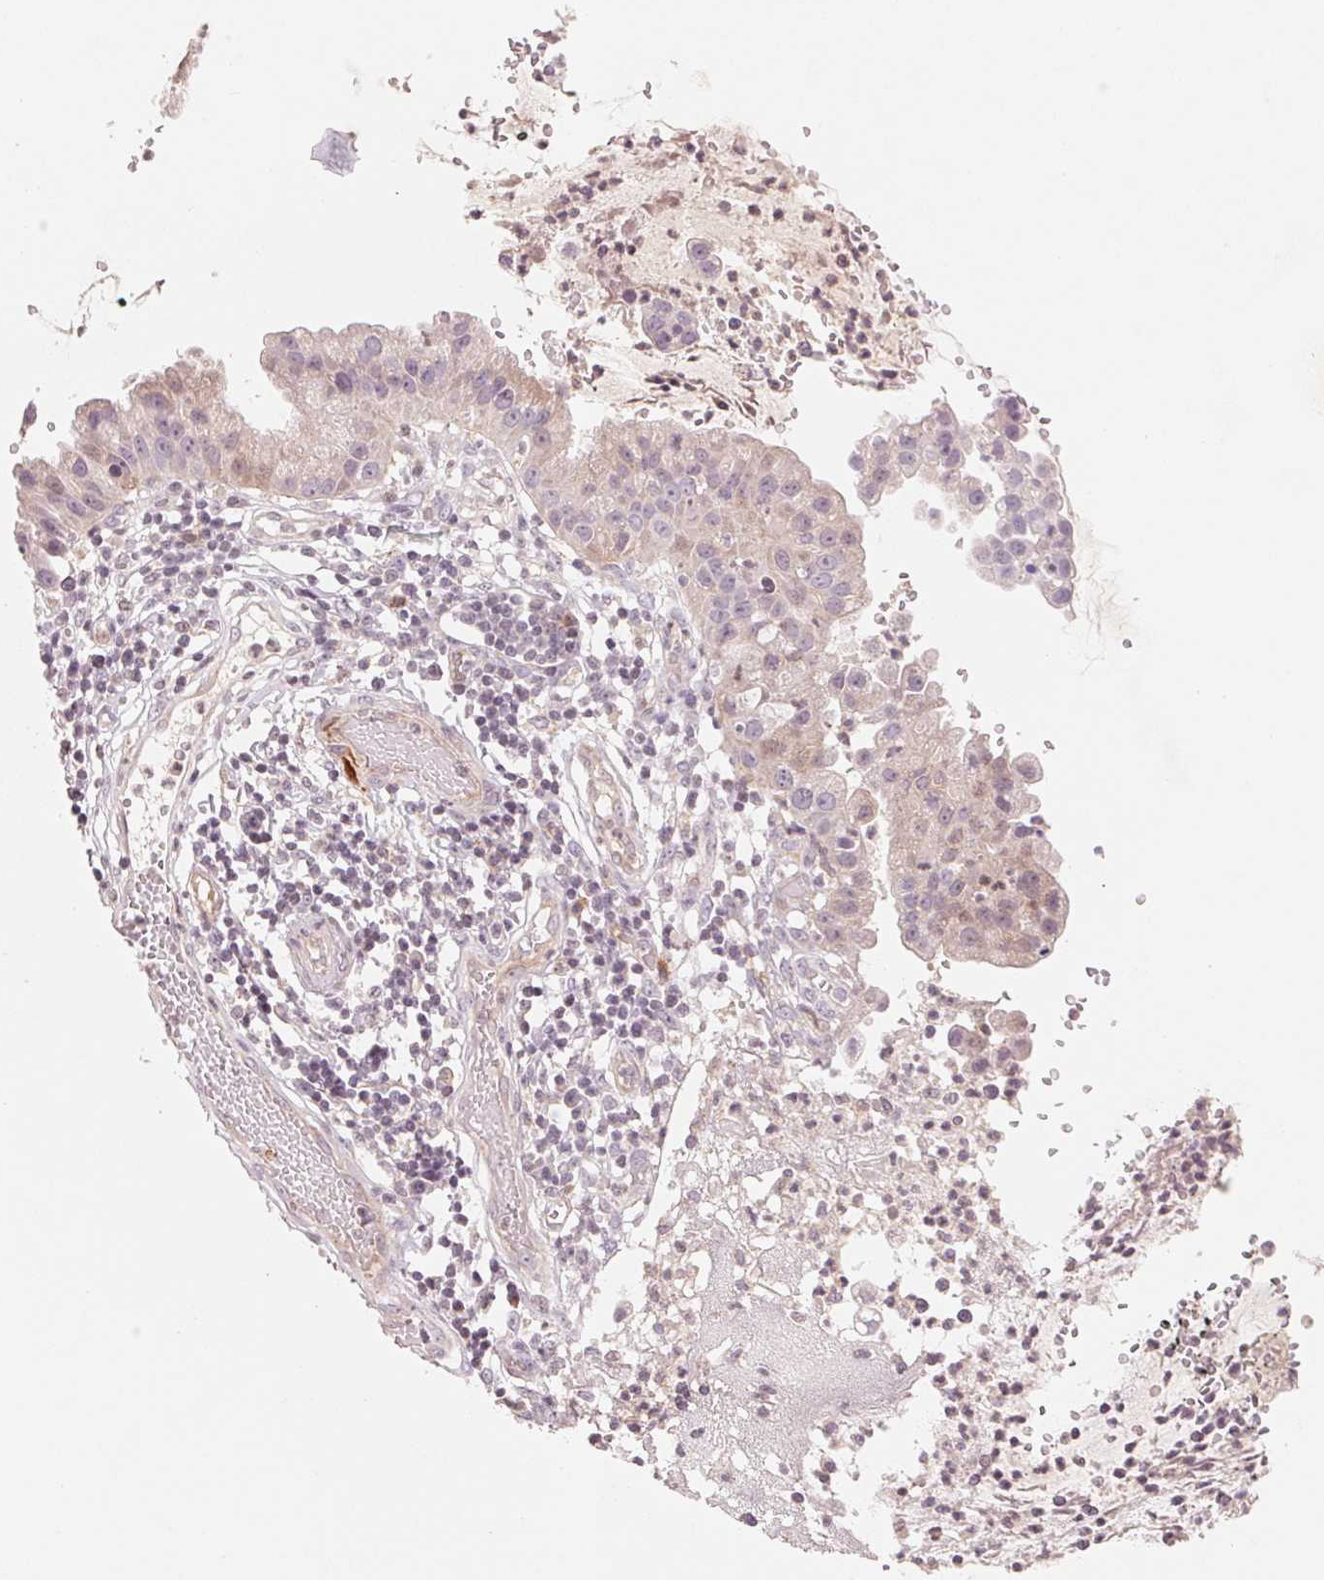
{"staining": {"intensity": "negative", "quantity": "none", "location": "none"}, "tissue": "cervical cancer", "cell_type": "Tumor cells", "image_type": "cancer", "snomed": [{"axis": "morphology", "description": "Adenocarcinoma, NOS"}, {"axis": "topography", "description": "Cervix"}], "caption": "Immunohistochemistry photomicrograph of neoplastic tissue: cervical cancer (adenocarcinoma) stained with DAB demonstrates no significant protein staining in tumor cells.", "gene": "SLC17A4", "patient": {"sex": "female", "age": 34}}